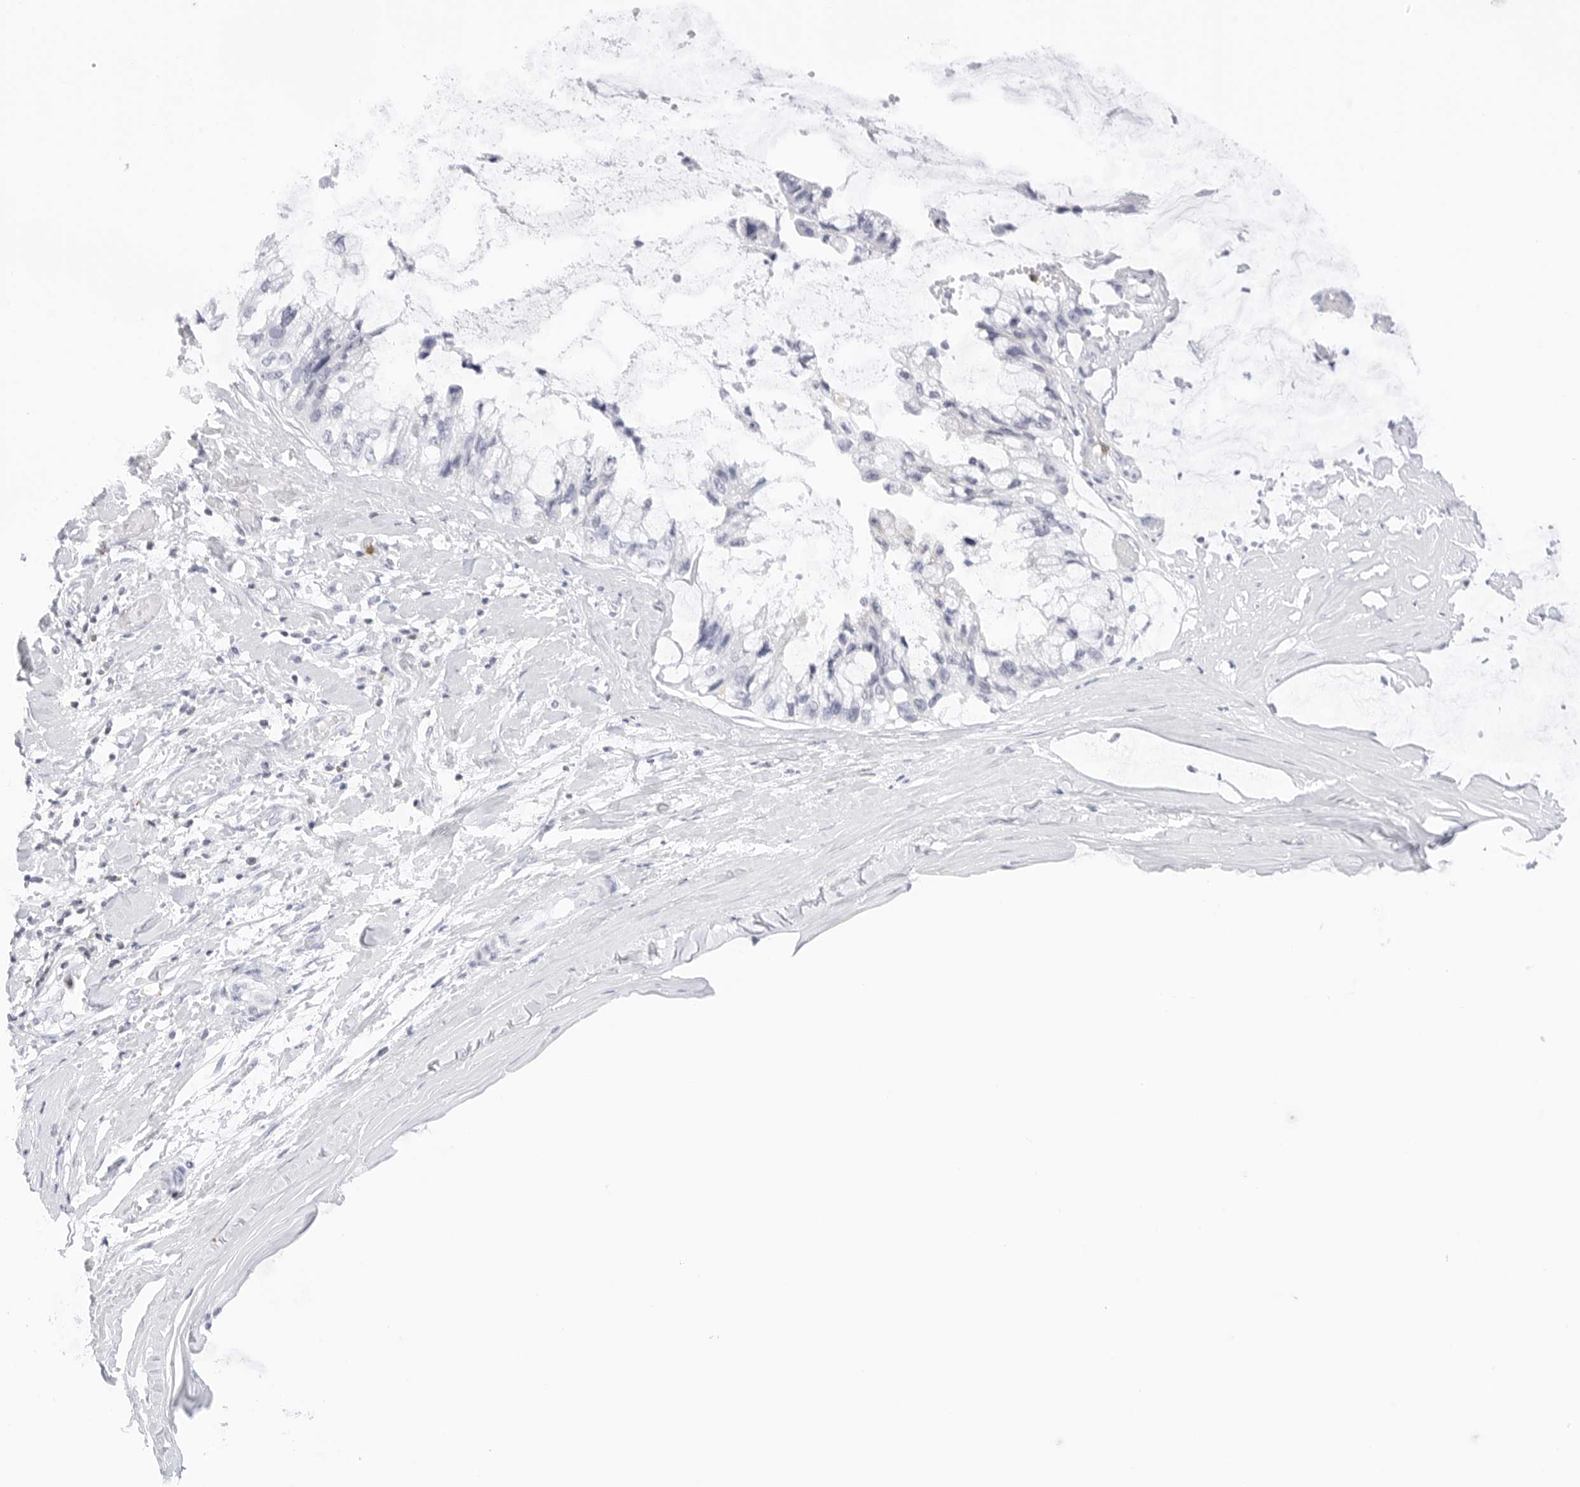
{"staining": {"intensity": "negative", "quantity": "none", "location": "none"}, "tissue": "ovarian cancer", "cell_type": "Tumor cells", "image_type": "cancer", "snomed": [{"axis": "morphology", "description": "Cystadenocarcinoma, mucinous, NOS"}, {"axis": "topography", "description": "Ovary"}], "caption": "Tumor cells show no significant staining in mucinous cystadenocarcinoma (ovarian).", "gene": "SLC9A3R1", "patient": {"sex": "female", "age": 39}}